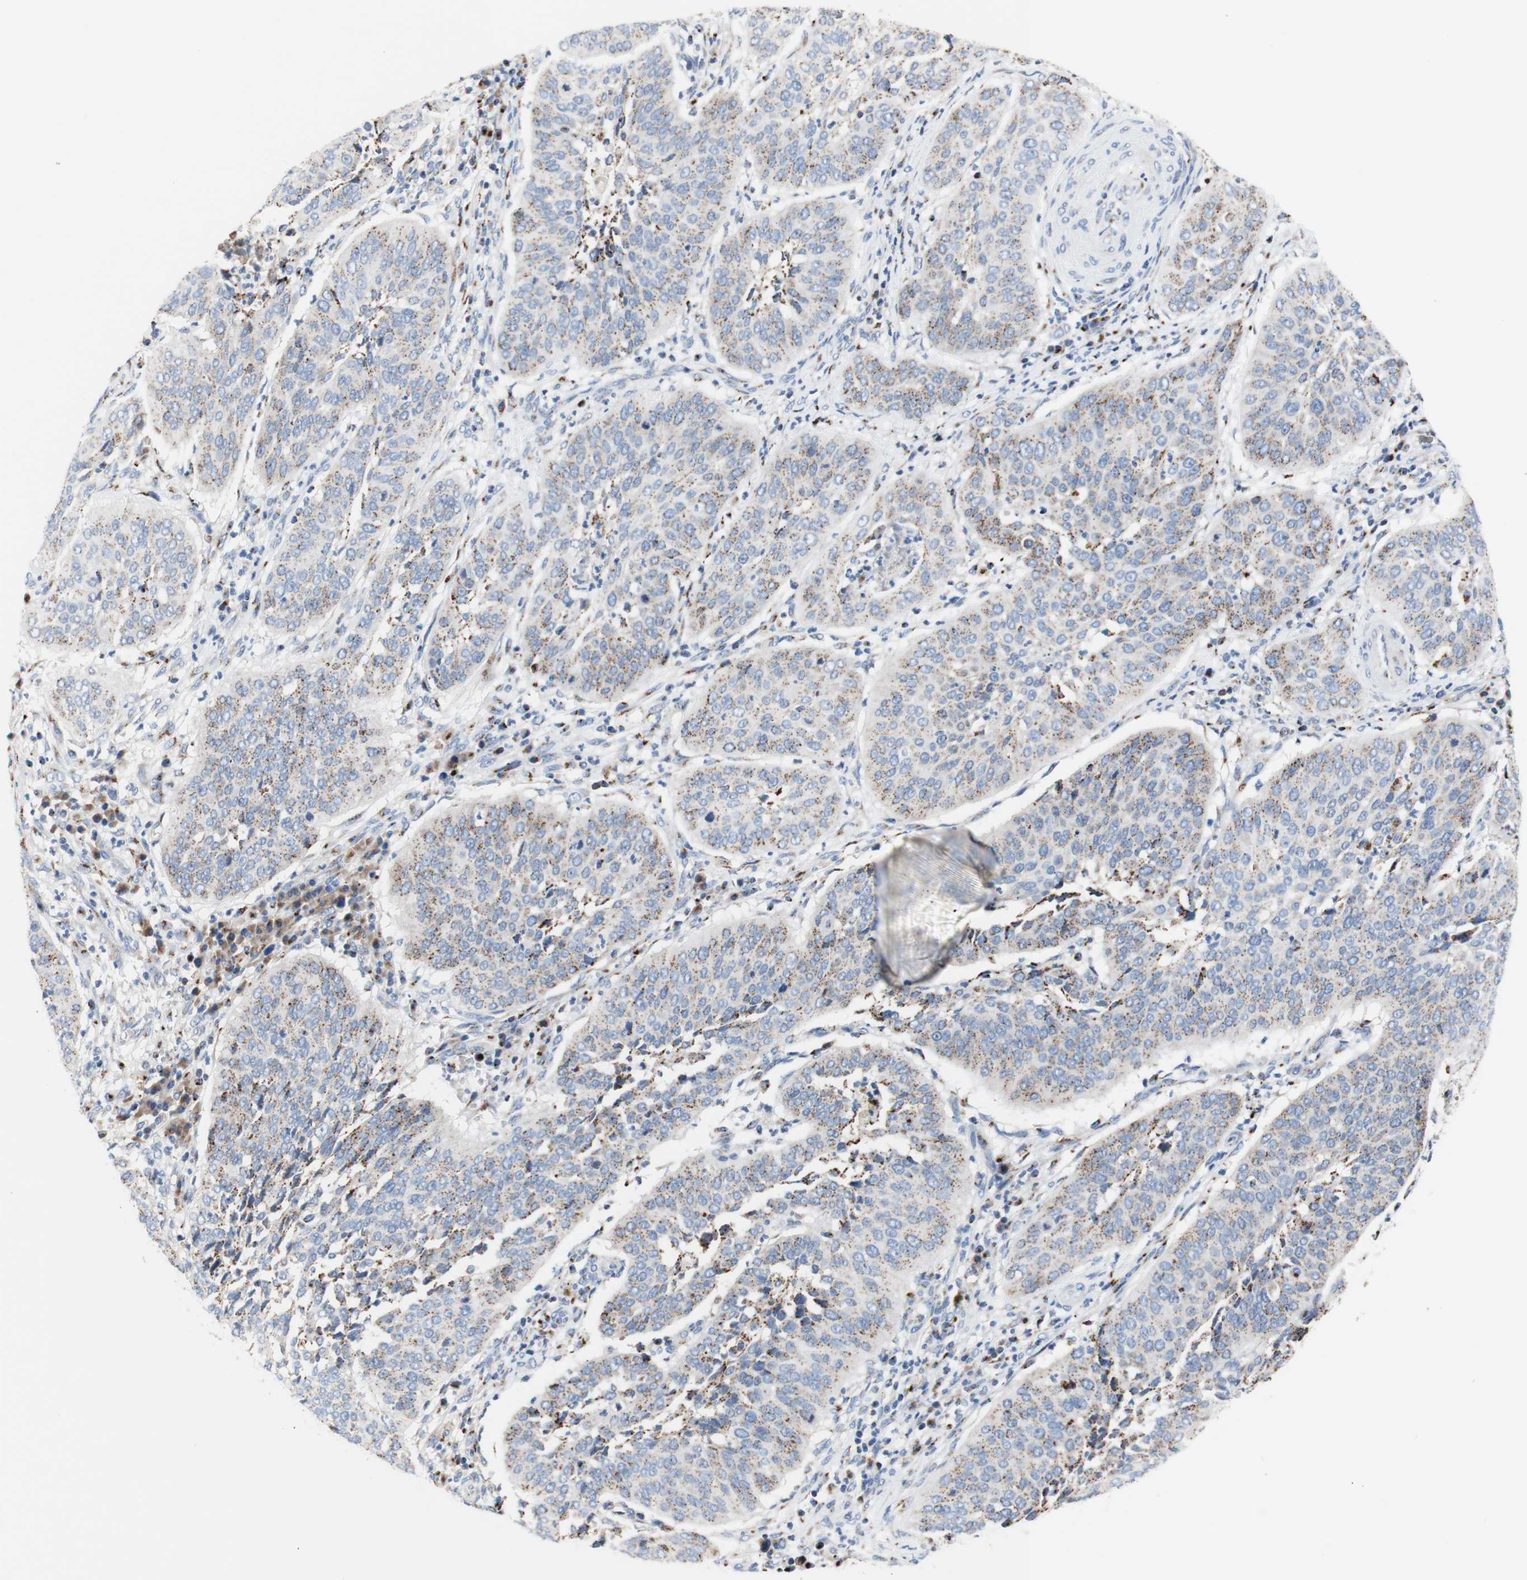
{"staining": {"intensity": "weak", "quantity": "25%-75%", "location": "cytoplasmic/membranous"}, "tissue": "cervical cancer", "cell_type": "Tumor cells", "image_type": "cancer", "snomed": [{"axis": "morphology", "description": "Normal tissue, NOS"}, {"axis": "morphology", "description": "Squamous cell carcinoma, NOS"}, {"axis": "topography", "description": "Cervix"}], "caption": "Immunohistochemistry staining of cervical squamous cell carcinoma, which reveals low levels of weak cytoplasmic/membranous staining in about 25%-75% of tumor cells indicating weak cytoplasmic/membranous protein staining. The staining was performed using DAB (brown) for protein detection and nuclei were counterstained in hematoxylin (blue).", "gene": "GALNT2", "patient": {"sex": "female", "age": 39}}